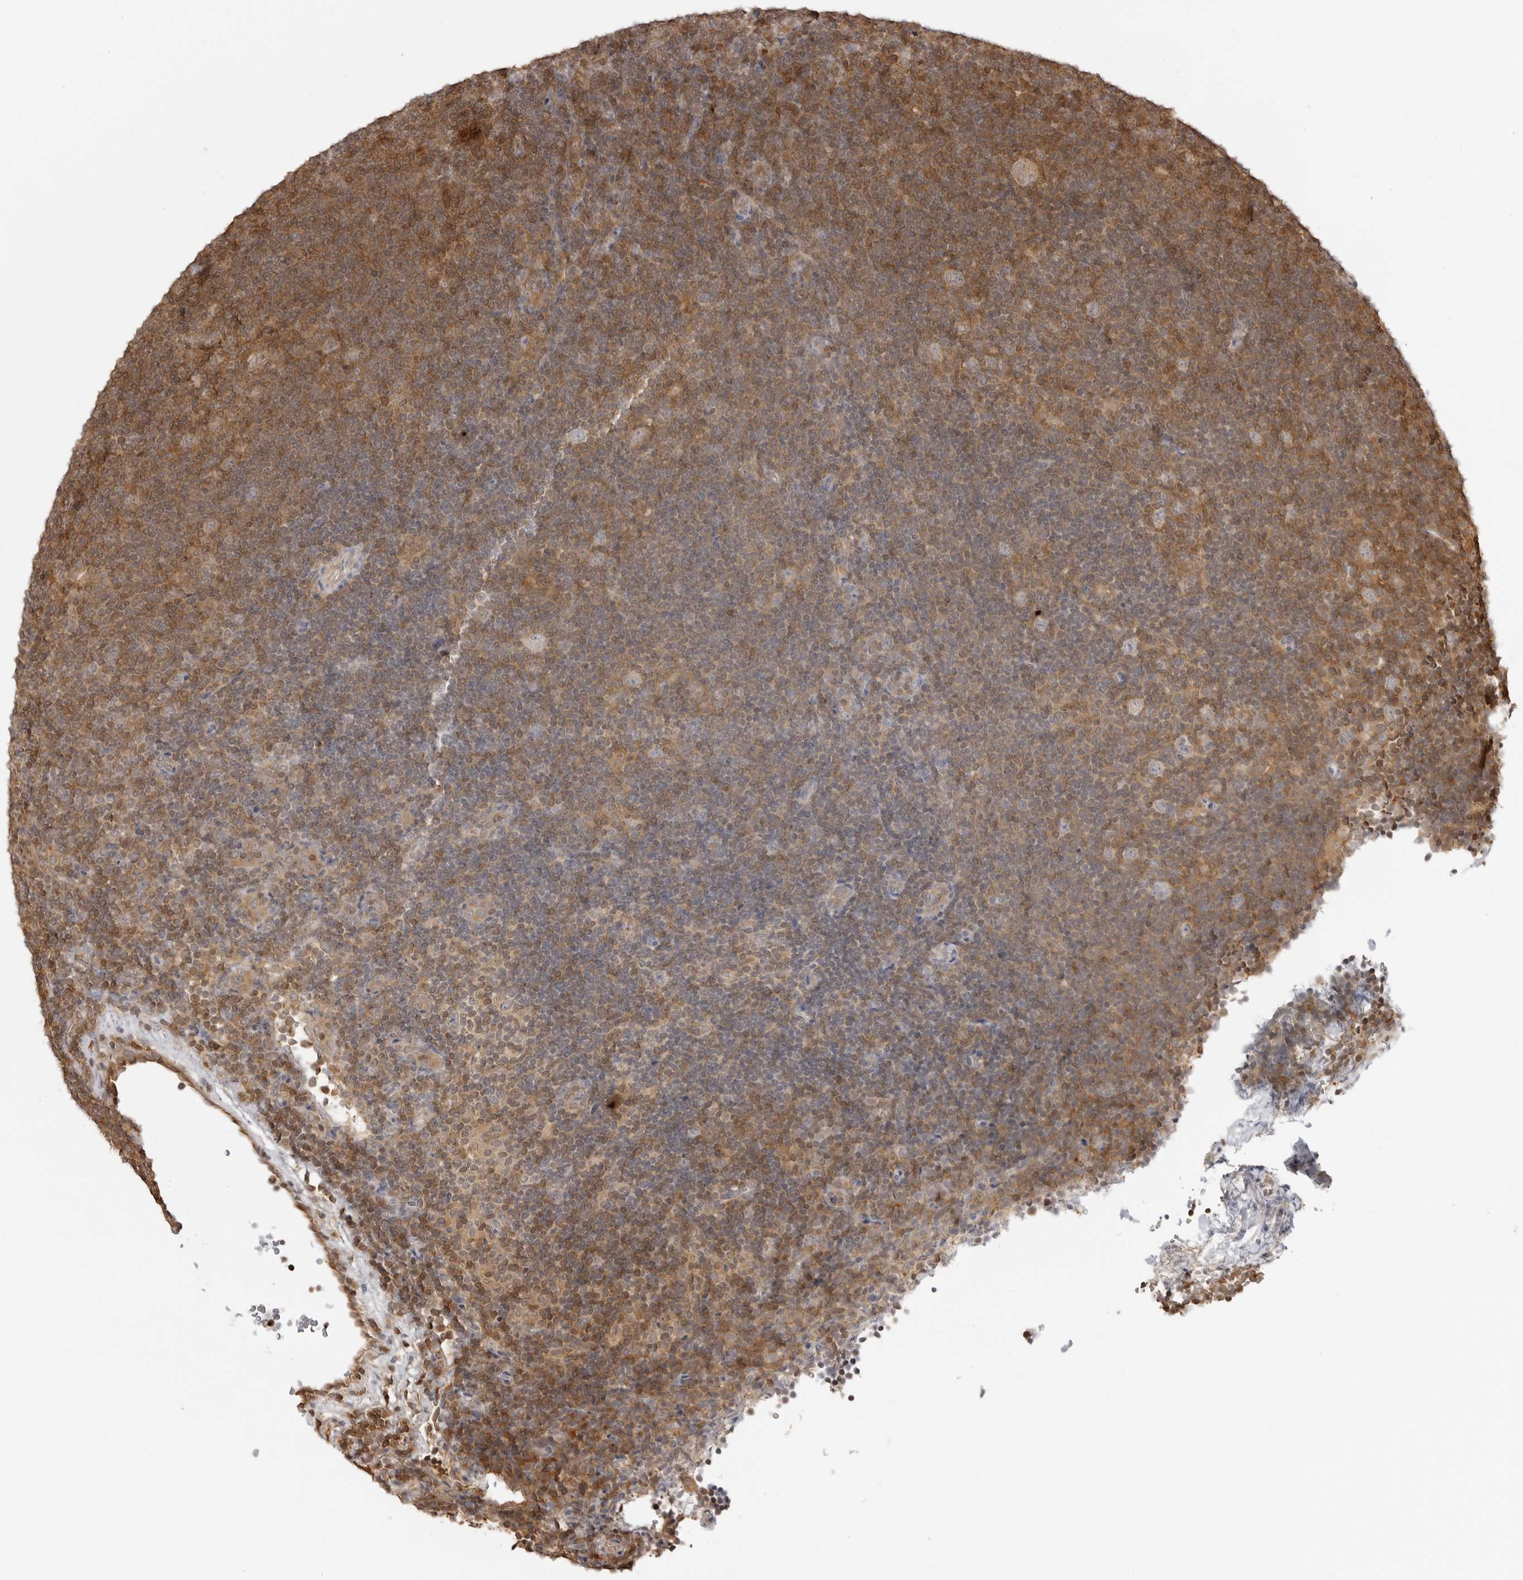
{"staining": {"intensity": "negative", "quantity": "none", "location": "none"}, "tissue": "lymphoma", "cell_type": "Tumor cells", "image_type": "cancer", "snomed": [{"axis": "morphology", "description": "Hodgkin's disease, NOS"}, {"axis": "topography", "description": "Lymph node"}], "caption": "DAB (3,3'-diaminobenzidine) immunohistochemical staining of Hodgkin's disease reveals no significant expression in tumor cells.", "gene": "IKBKE", "patient": {"sex": "female", "age": 57}}